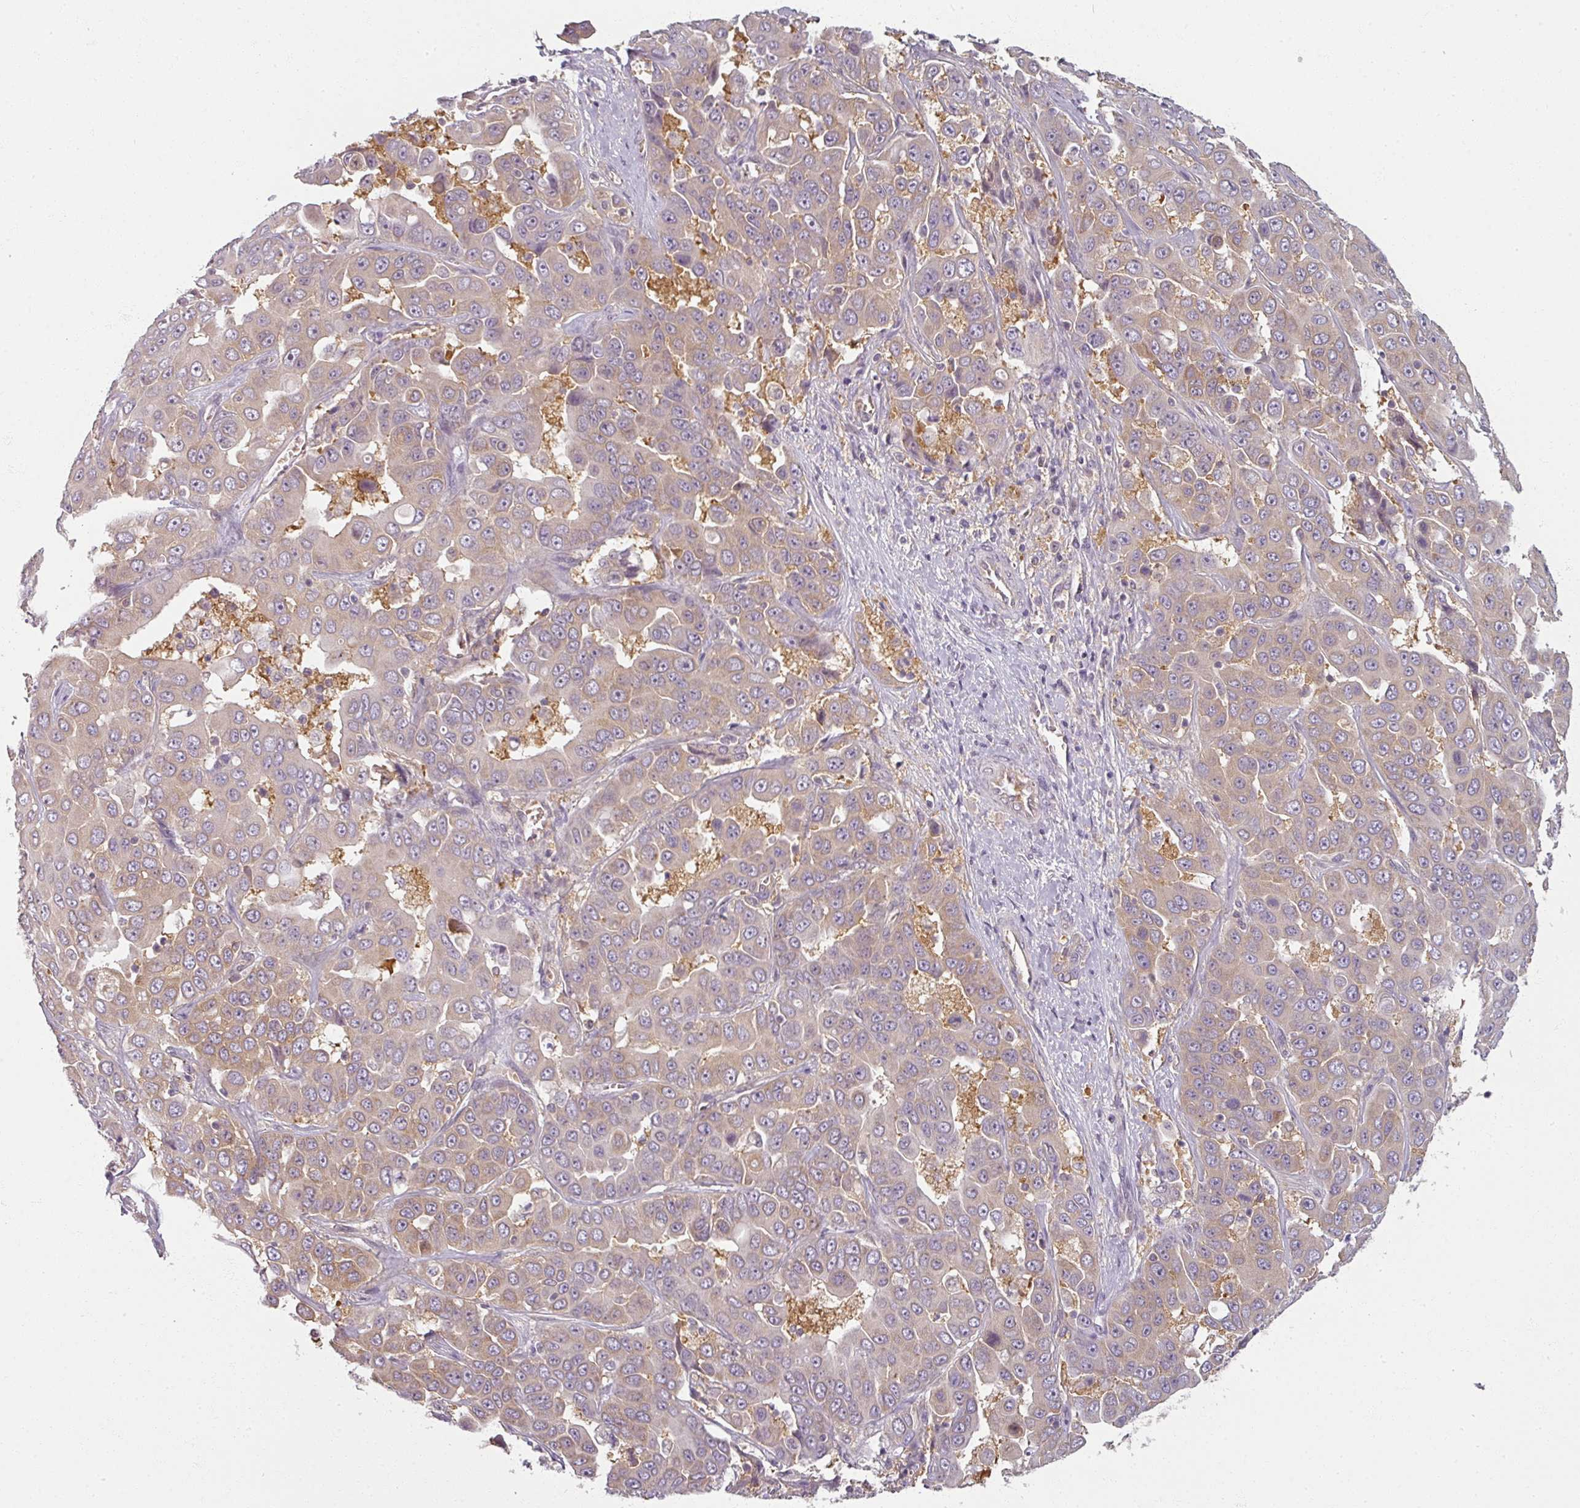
{"staining": {"intensity": "negative", "quantity": "none", "location": "none"}, "tissue": "liver cancer", "cell_type": "Tumor cells", "image_type": "cancer", "snomed": [{"axis": "morphology", "description": "Cholangiocarcinoma"}, {"axis": "topography", "description": "Liver"}], "caption": "The histopathology image demonstrates no staining of tumor cells in liver cancer.", "gene": "AGPAT4", "patient": {"sex": "female", "age": 52}}